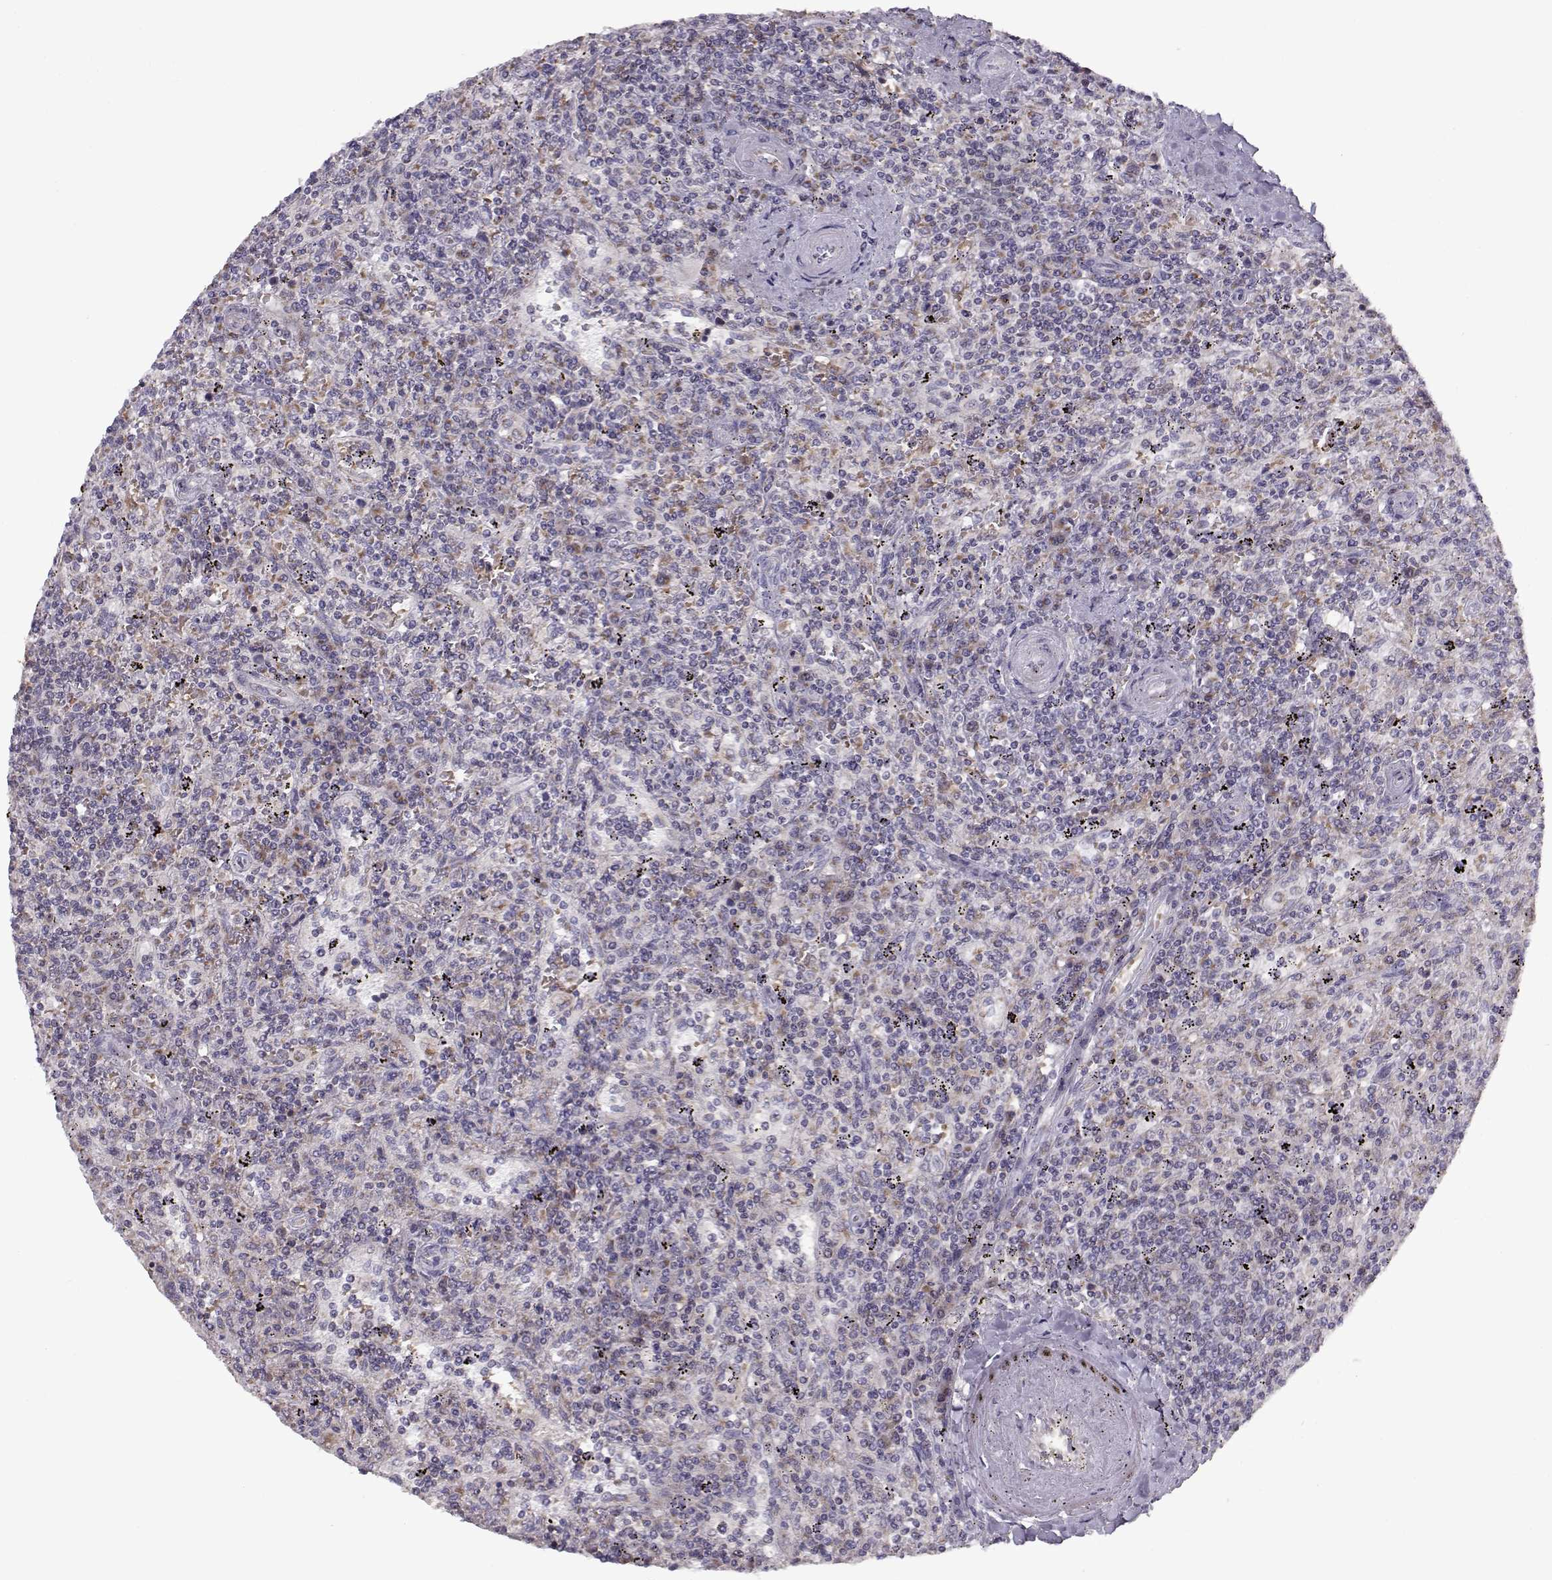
{"staining": {"intensity": "negative", "quantity": "none", "location": "none"}, "tissue": "lymphoma", "cell_type": "Tumor cells", "image_type": "cancer", "snomed": [{"axis": "morphology", "description": "Malignant lymphoma, non-Hodgkin's type, Low grade"}, {"axis": "topography", "description": "Spleen"}], "caption": "High power microscopy image of an immunohistochemistry micrograph of malignant lymphoma, non-Hodgkin's type (low-grade), revealing no significant positivity in tumor cells.", "gene": "SLC4A5", "patient": {"sex": "male", "age": 62}}